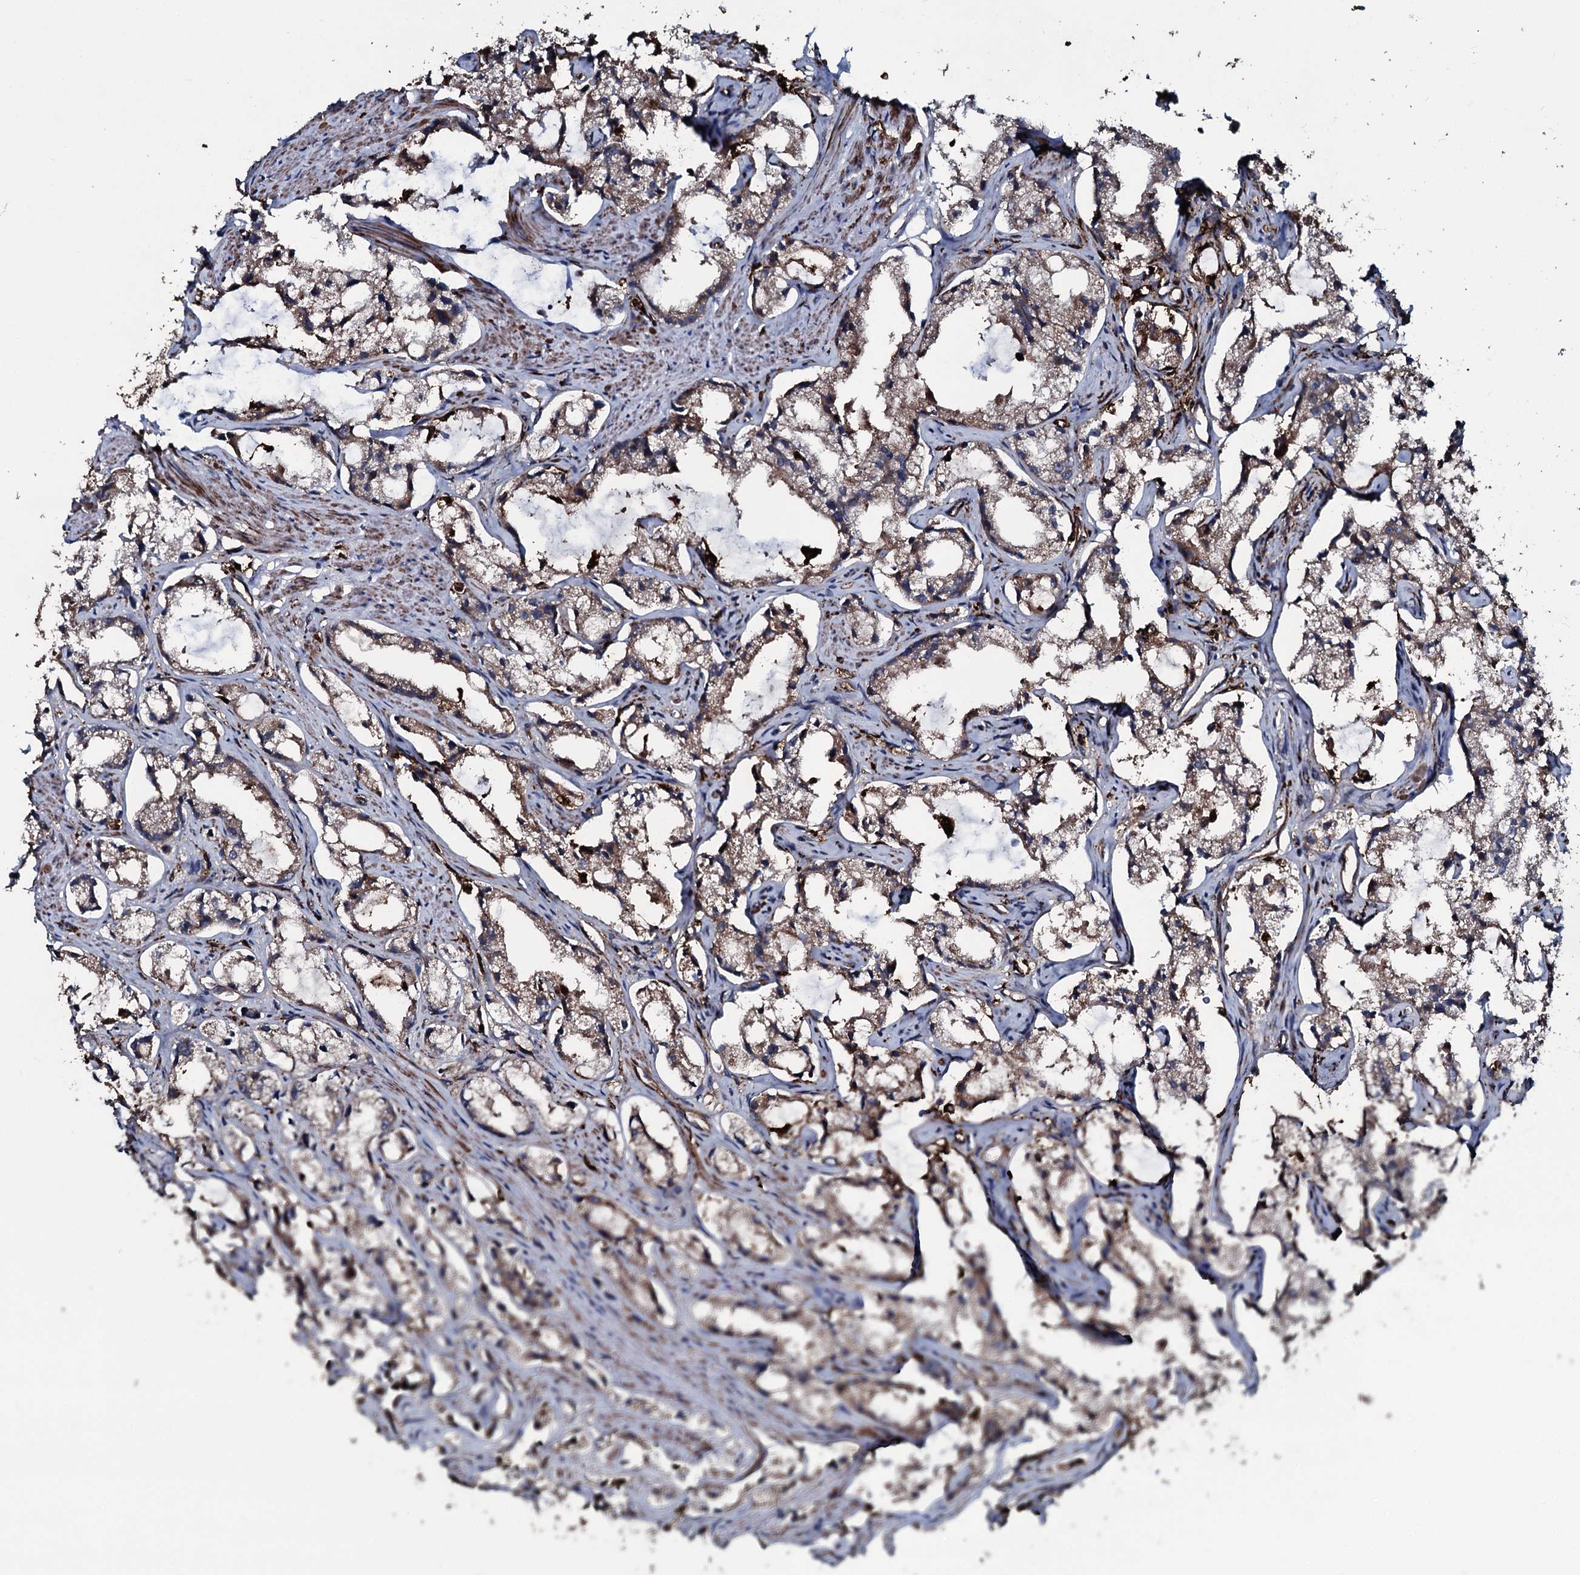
{"staining": {"intensity": "weak", "quantity": "25%-75%", "location": "cytoplasmic/membranous"}, "tissue": "prostate cancer", "cell_type": "Tumor cells", "image_type": "cancer", "snomed": [{"axis": "morphology", "description": "Adenocarcinoma, High grade"}, {"axis": "topography", "description": "Prostate"}], "caption": "Immunohistochemical staining of human high-grade adenocarcinoma (prostate) demonstrates low levels of weak cytoplasmic/membranous positivity in approximately 25%-75% of tumor cells. Using DAB (brown) and hematoxylin (blue) stains, captured at high magnification using brightfield microscopy.", "gene": "TPGS2", "patient": {"sex": "male", "age": 66}}